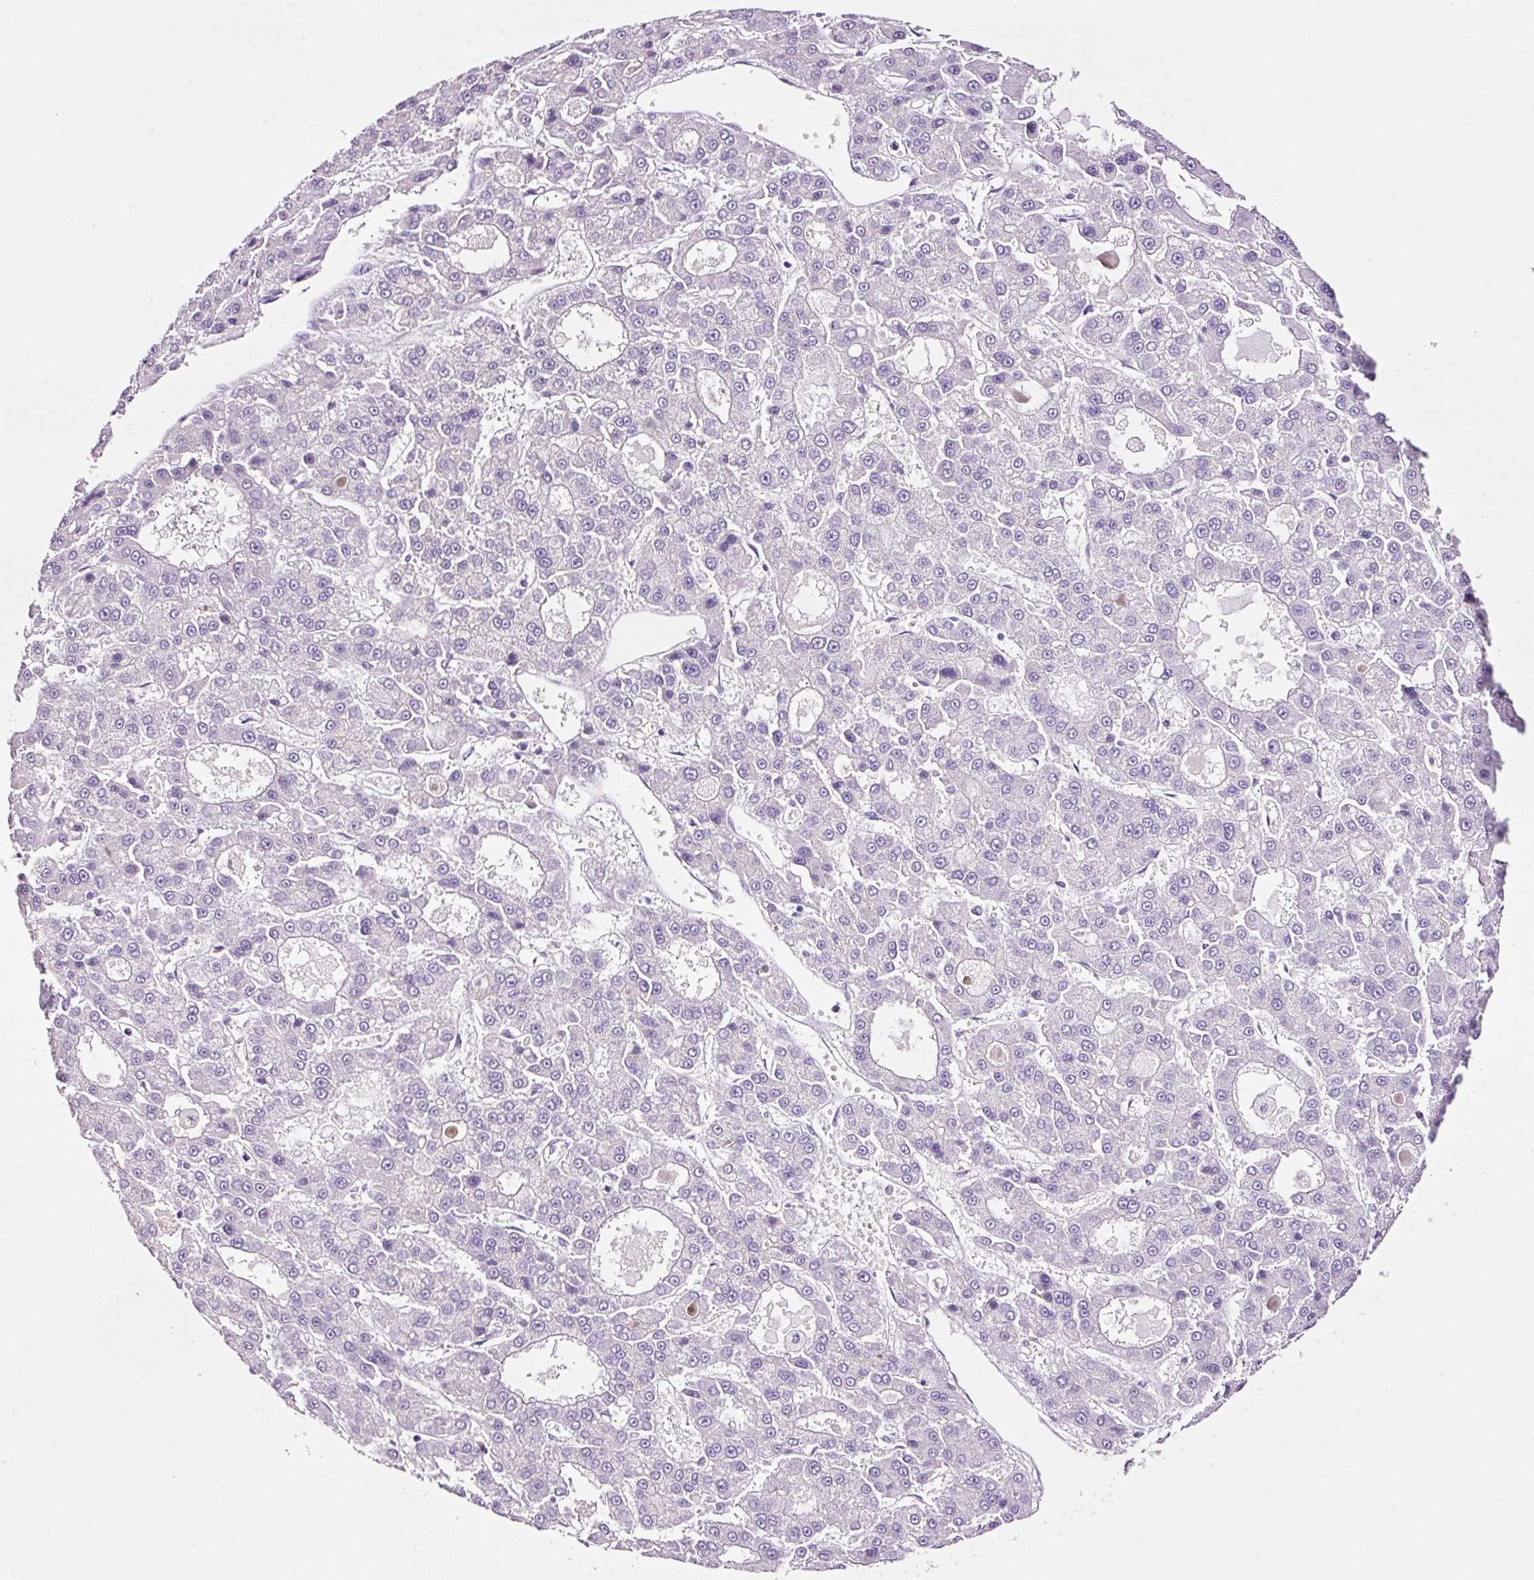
{"staining": {"intensity": "negative", "quantity": "none", "location": "none"}, "tissue": "liver cancer", "cell_type": "Tumor cells", "image_type": "cancer", "snomed": [{"axis": "morphology", "description": "Carcinoma, Hepatocellular, NOS"}, {"axis": "topography", "description": "Liver"}], "caption": "Immunohistochemistry micrograph of neoplastic tissue: human liver cancer (hepatocellular carcinoma) stained with DAB demonstrates no significant protein staining in tumor cells. (DAB IHC, high magnification).", "gene": "PAM", "patient": {"sex": "male", "age": 70}}